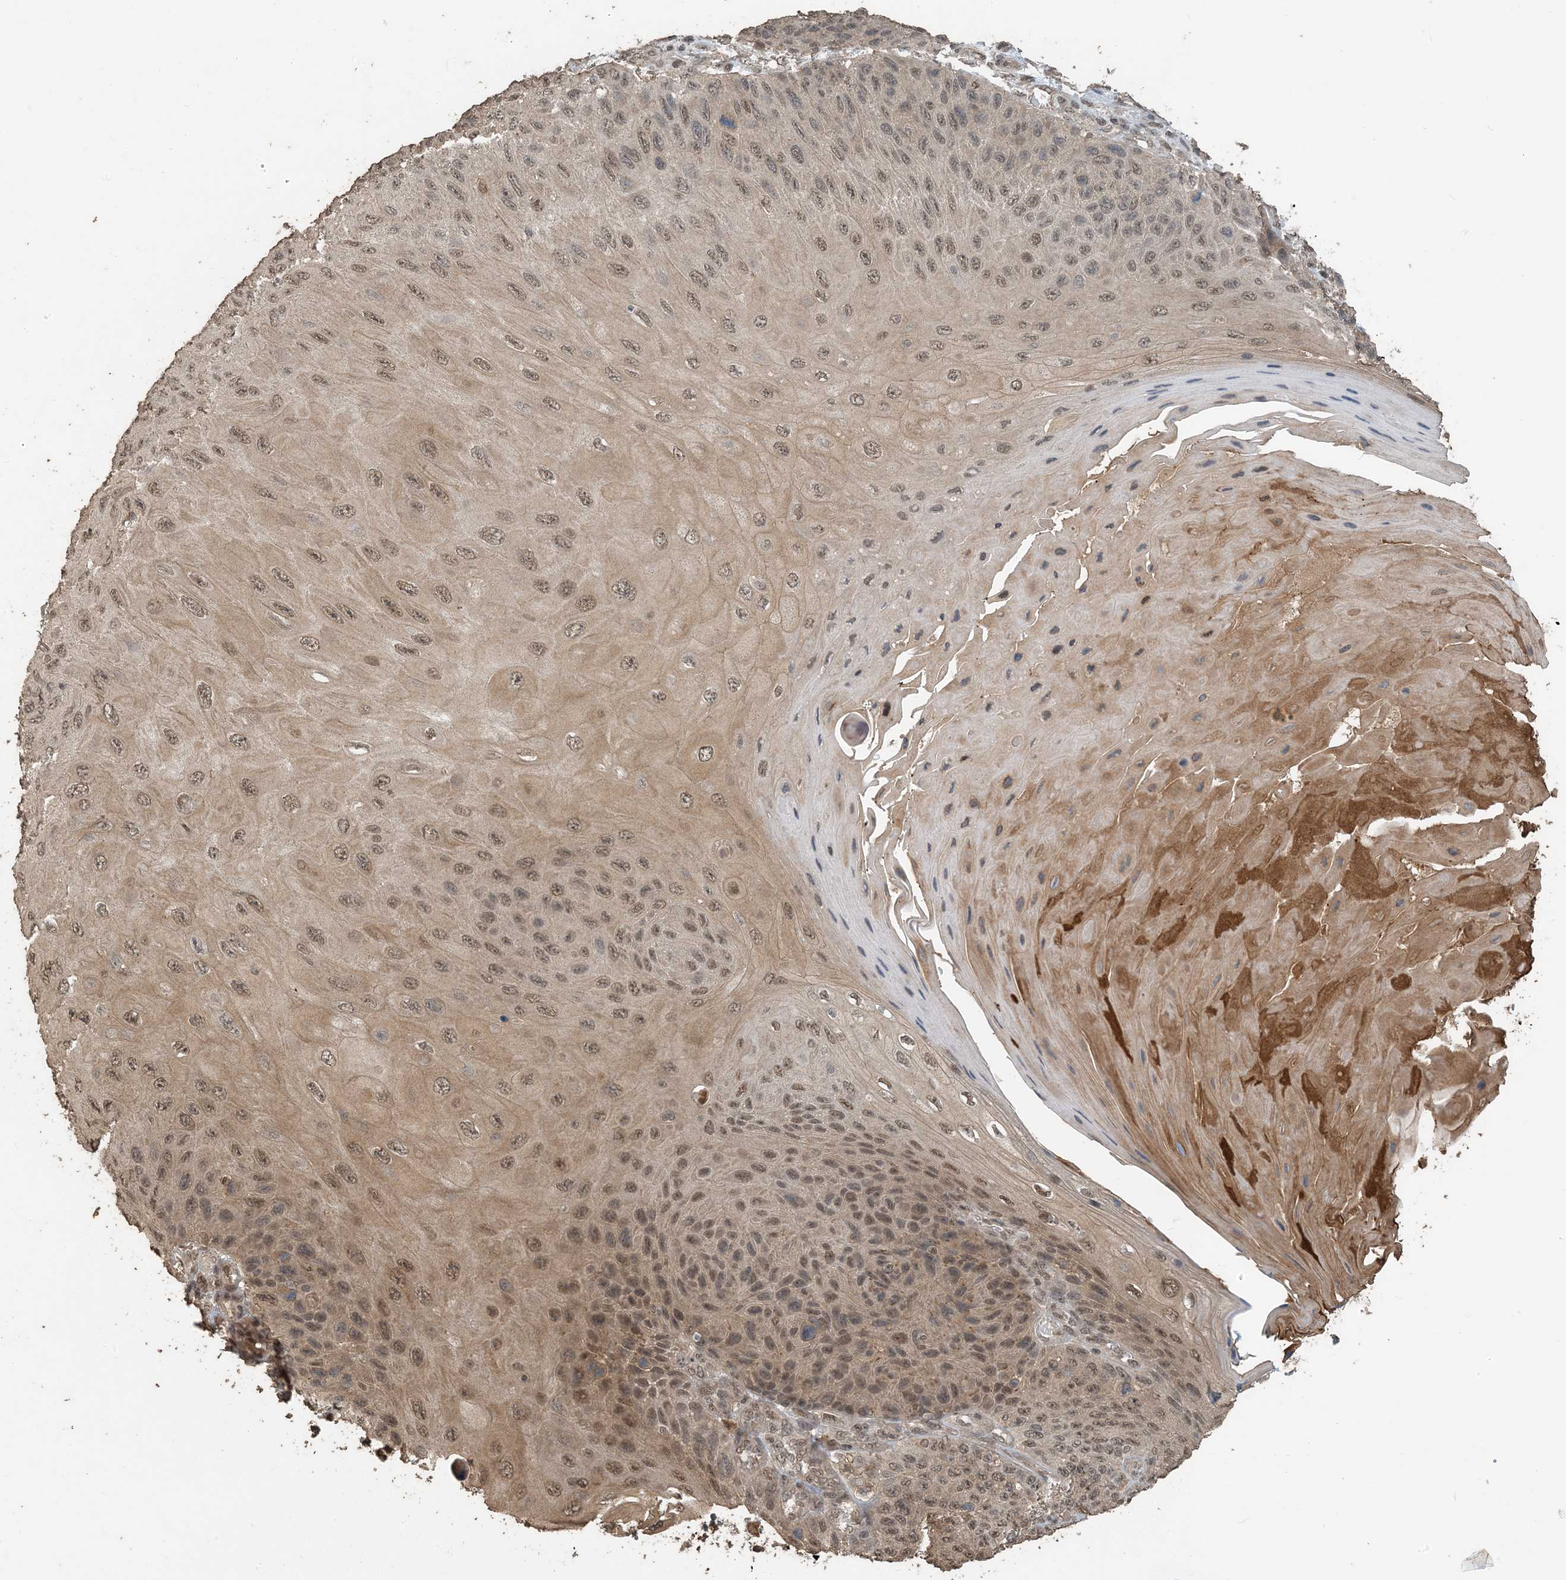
{"staining": {"intensity": "moderate", "quantity": ">75%", "location": "cytoplasmic/membranous,nuclear"}, "tissue": "skin cancer", "cell_type": "Tumor cells", "image_type": "cancer", "snomed": [{"axis": "morphology", "description": "Squamous cell carcinoma, NOS"}, {"axis": "topography", "description": "Skin"}], "caption": "Protein staining shows moderate cytoplasmic/membranous and nuclear positivity in approximately >75% of tumor cells in skin cancer.", "gene": "ZC3H12A", "patient": {"sex": "female", "age": 88}}